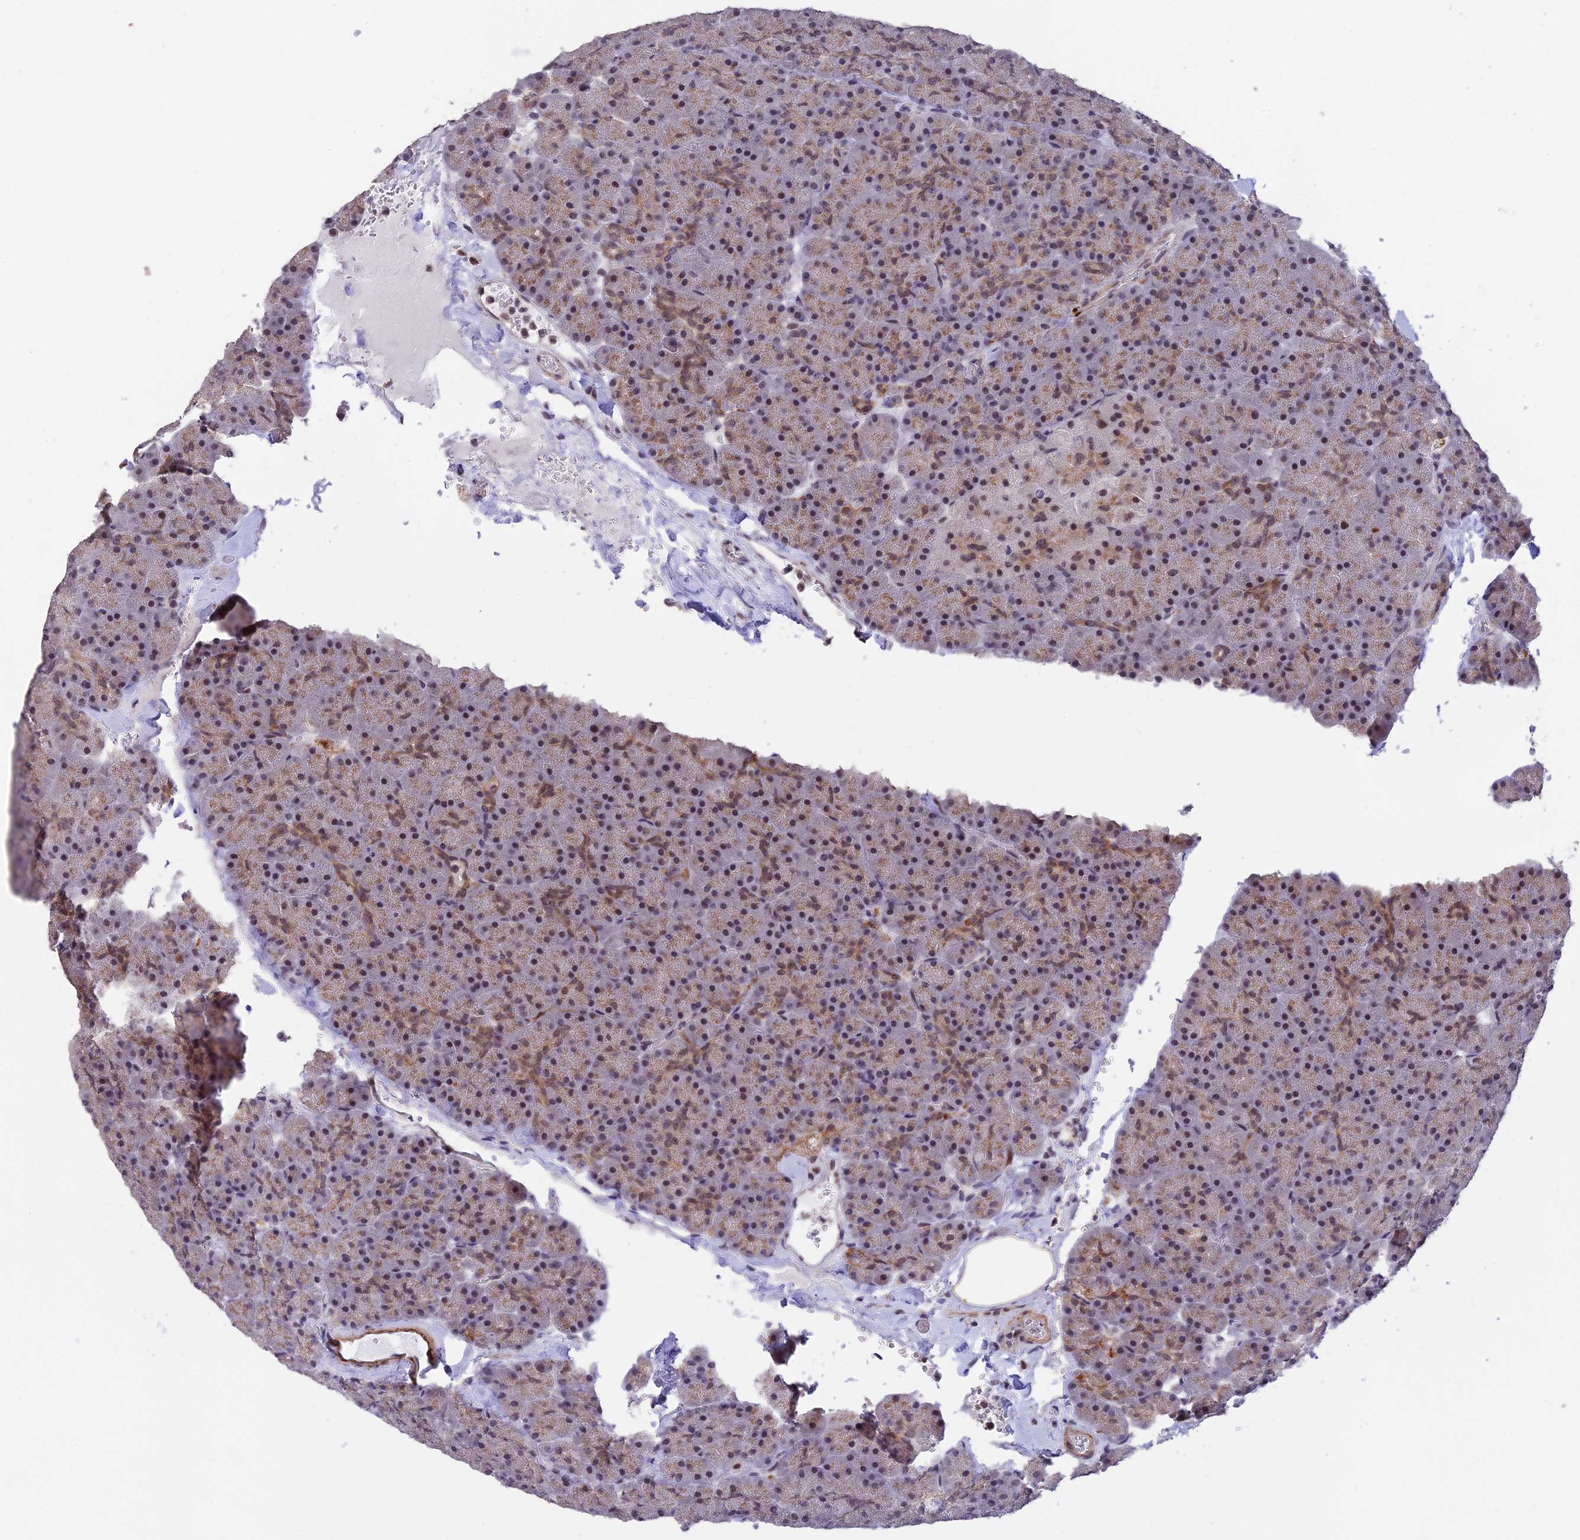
{"staining": {"intensity": "moderate", "quantity": ">75%", "location": "cytoplasmic/membranous,nuclear"}, "tissue": "pancreas", "cell_type": "Exocrine glandular cells", "image_type": "normal", "snomed": [{"axis": "morphology", "description": "Normal tissue, NOS"}, {"axis": "topography", "description": "Pancreas"}], "caption": "Immunohistochemical staining of unremarkable pancreas shows medium levels of moderate cytoplasmic/membranous,nuclear staining in approximately >75% of exocrine glandular cells. Immunohistochemistry (ihc) stains the protein in brown and the nuclei are stained blue.", "gene": "POLR2C", "patient": {"sex": "male", "age": 36}}